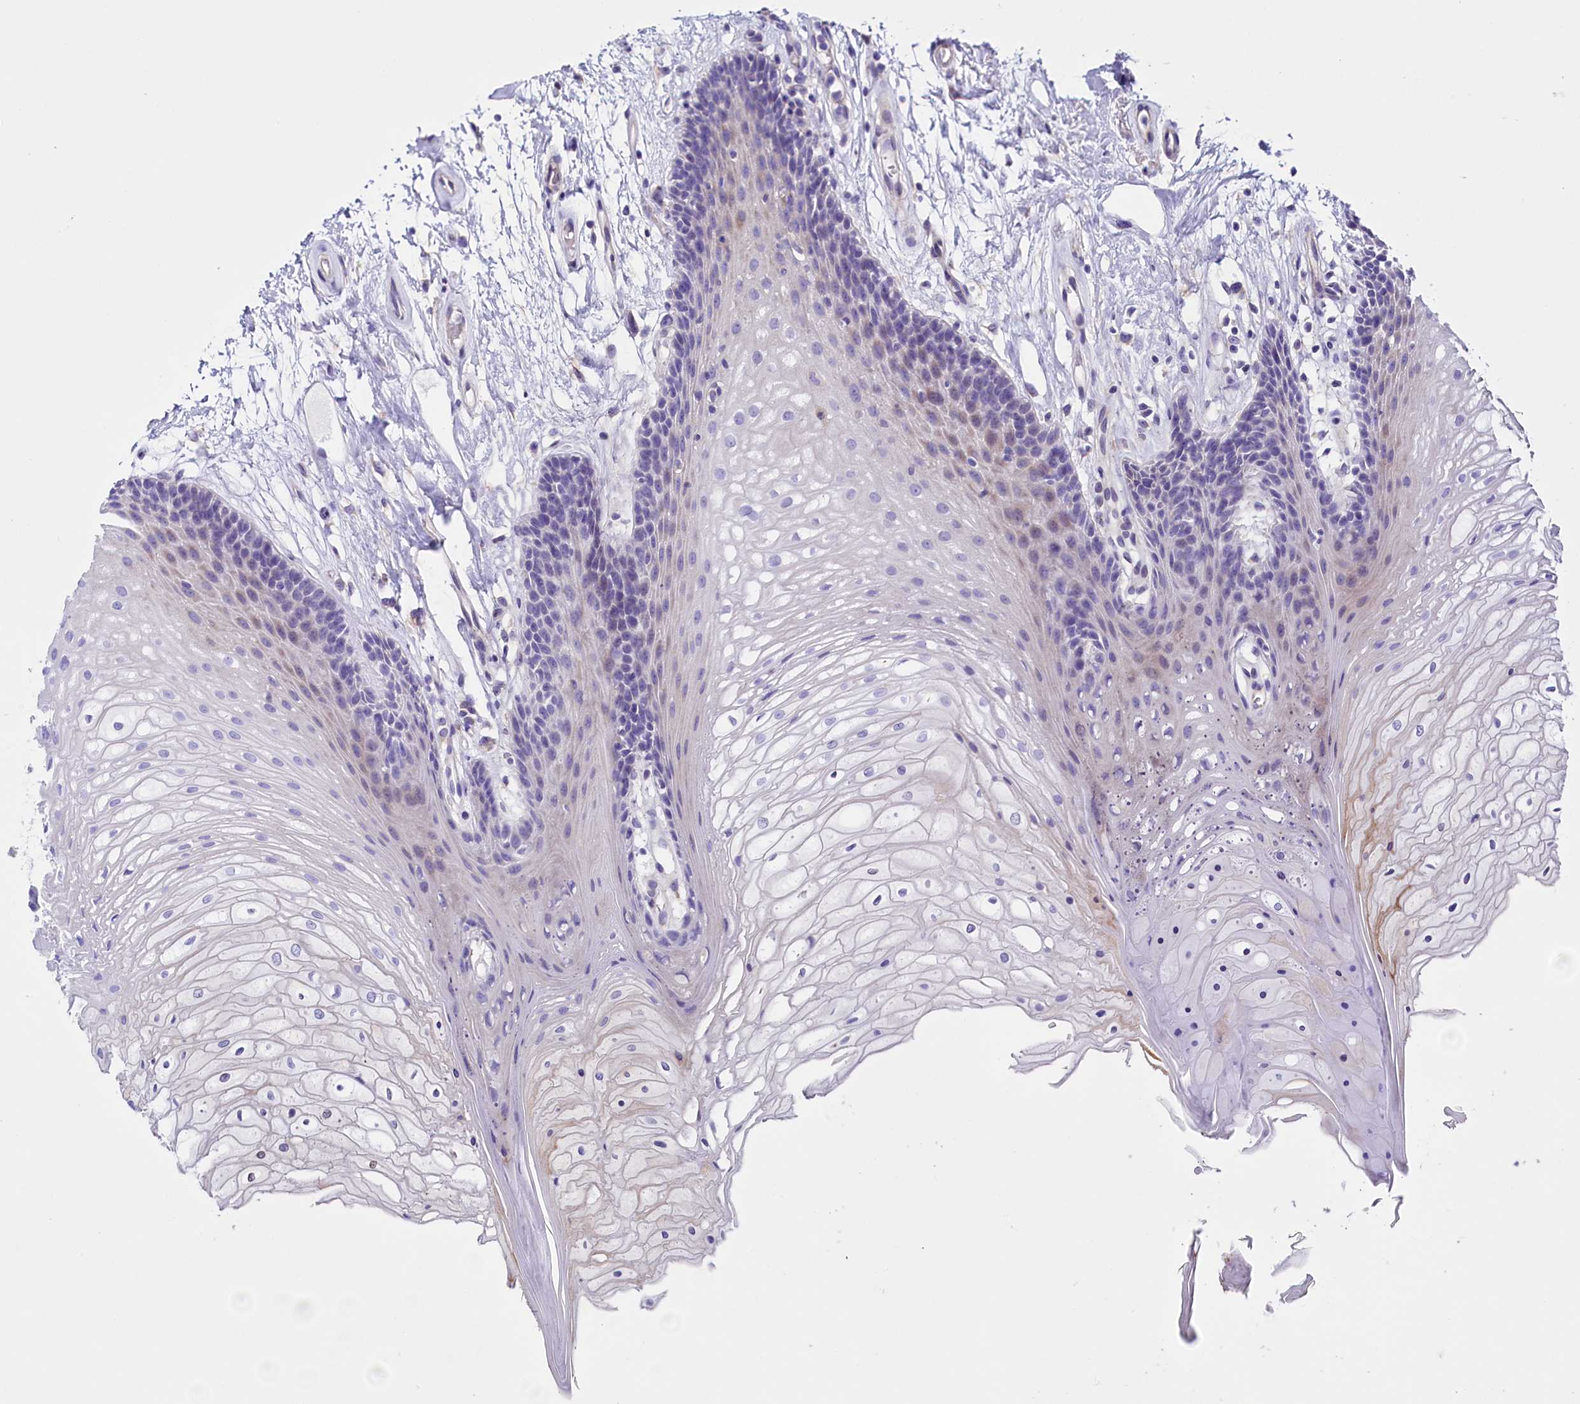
{"staining": {"intensity": "negative", "quantity": "none", "location": "none"}, "tissue": "oral mucosa", "cell_type": "Squamous epithelial cells", "image_type": "normal", "snomed": [{"axis": "morphology", "description": "Normal tissue, NOS"}, {"axis": "topography", "description": "Oral tissue"}], "caption": "IHC micrograph of benign human oral mucosa stained for a protein (brown), which shows no staining in squamous epithelial cells.", "gene": "GPR108", "patient": {"sex": "female", "age": 80}}